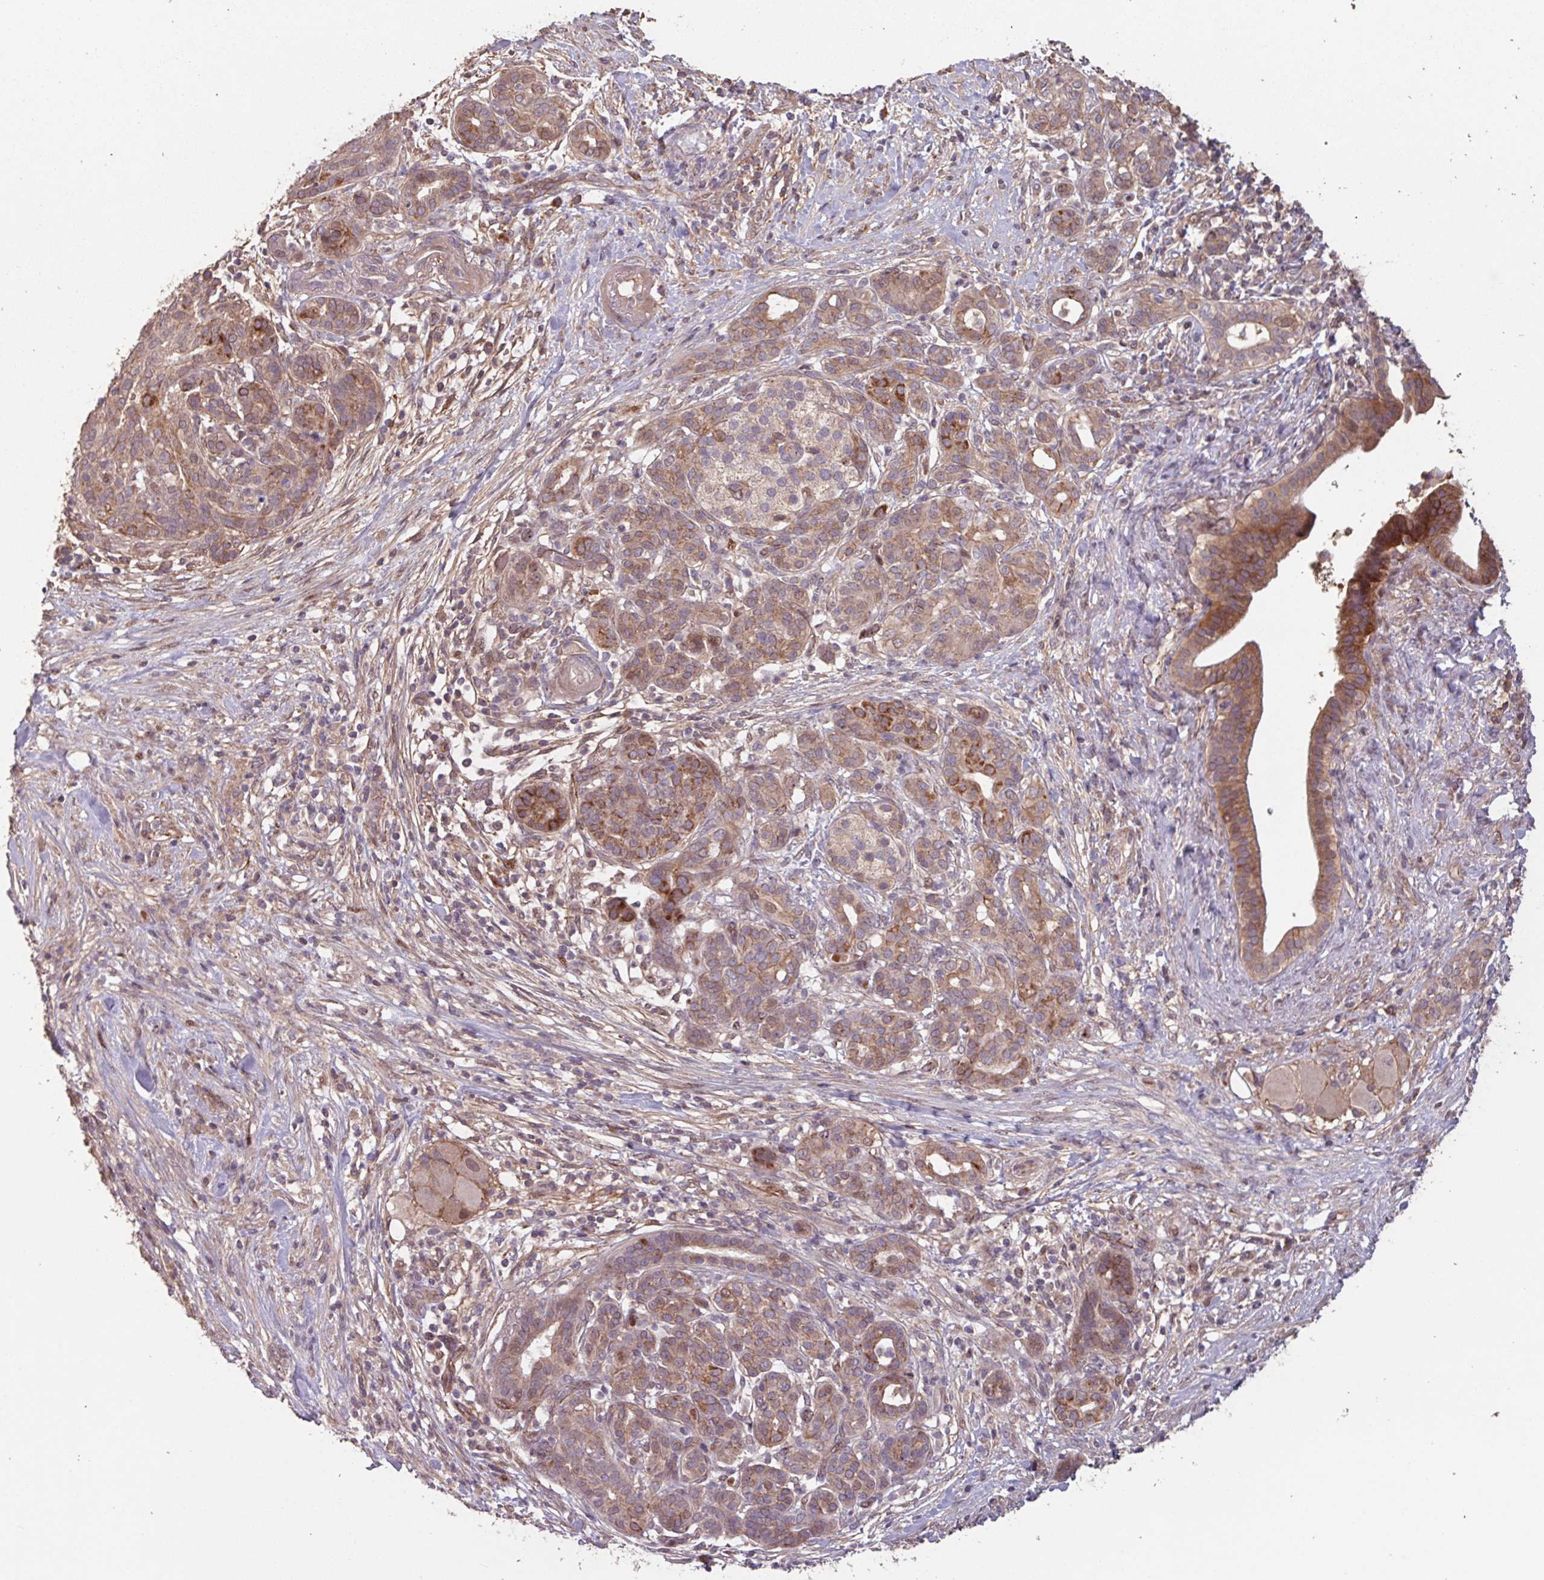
{"staining": {"intensity": "moderate", "quantity": ">75%", "location": "cytoplasmic/membranous"}, "tissue": "pancreatic cancer", "cell_type": "Tumor cells", "image_type": "cancer", "snomed": [{"axis": "morphology", "description": "Adenocarcinoma, NOS"}, {"axis": "topography", "description": "Pancreas"}], "caption": "Pancreatic cancer was stained to show a protein in brown. There is medium levels of moderate cytoplasmic/membranous staining in about >75% of tumor cells. Using DAB (3,3'-diaminobenzidine) (brown) and hematoxylin (blue) stains, captured at high magnification using brightfield microscopy.", "gene": "TMEM88", "patient": {"sex": "male", "age": 44}}